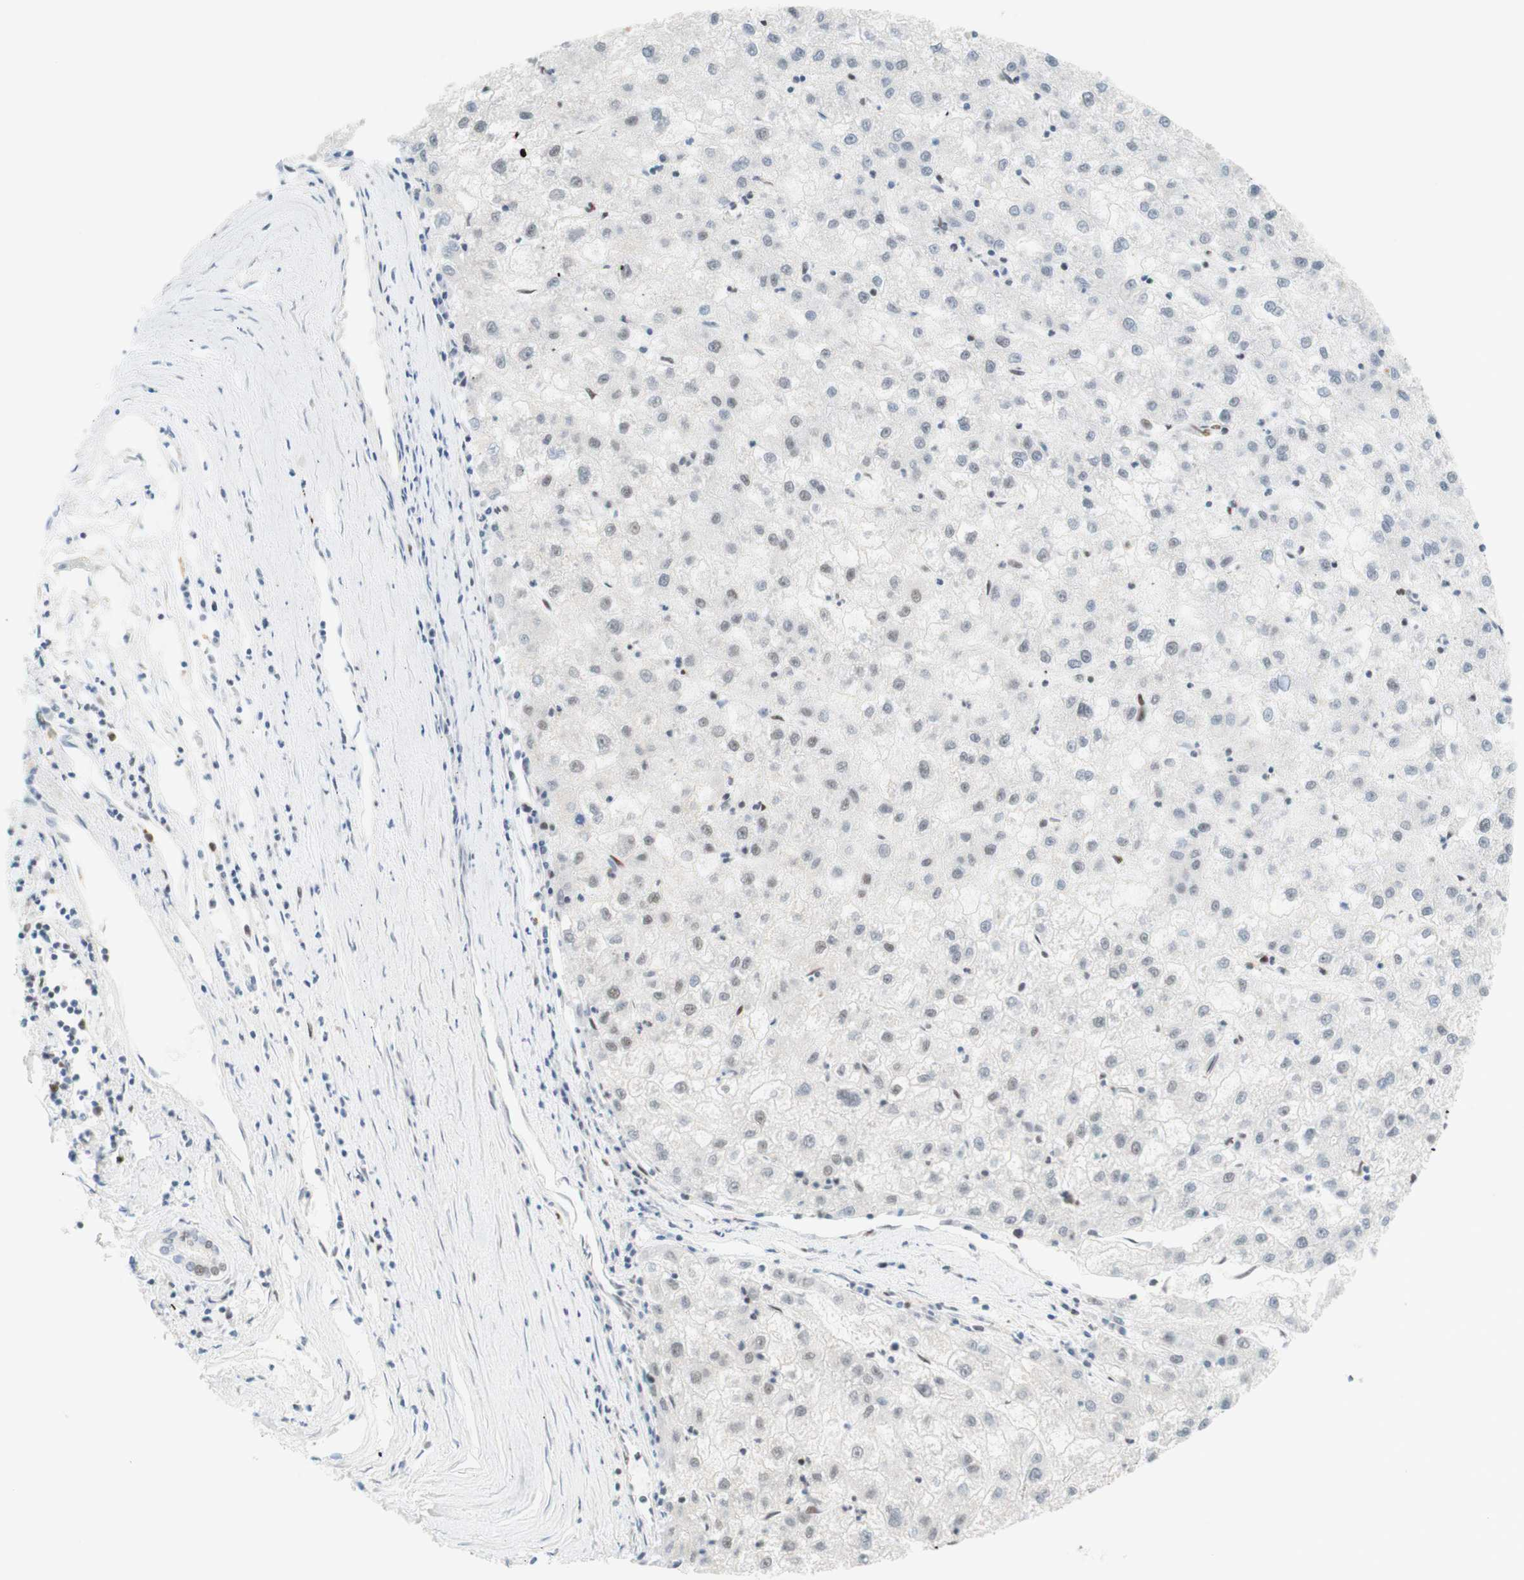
{"staining": {"intensity": "negative", "quantity": "none", "location": "none"}, "tissue": "liver cancer", "cell_type": "Tumor cells", "image_type": "cancer", "snomed": [{"axis": "morphology", "description": "Carcinoma, Hepatocellular, NOS"}, {"axis": "topography", "description": "Liver"}], "caption": "DAB immunohistochemical staining of liver cancer demonstrates no significant staining in tumor cells.", "gene": "RNF20", "patient": {"sex": "male", "age": 72}}